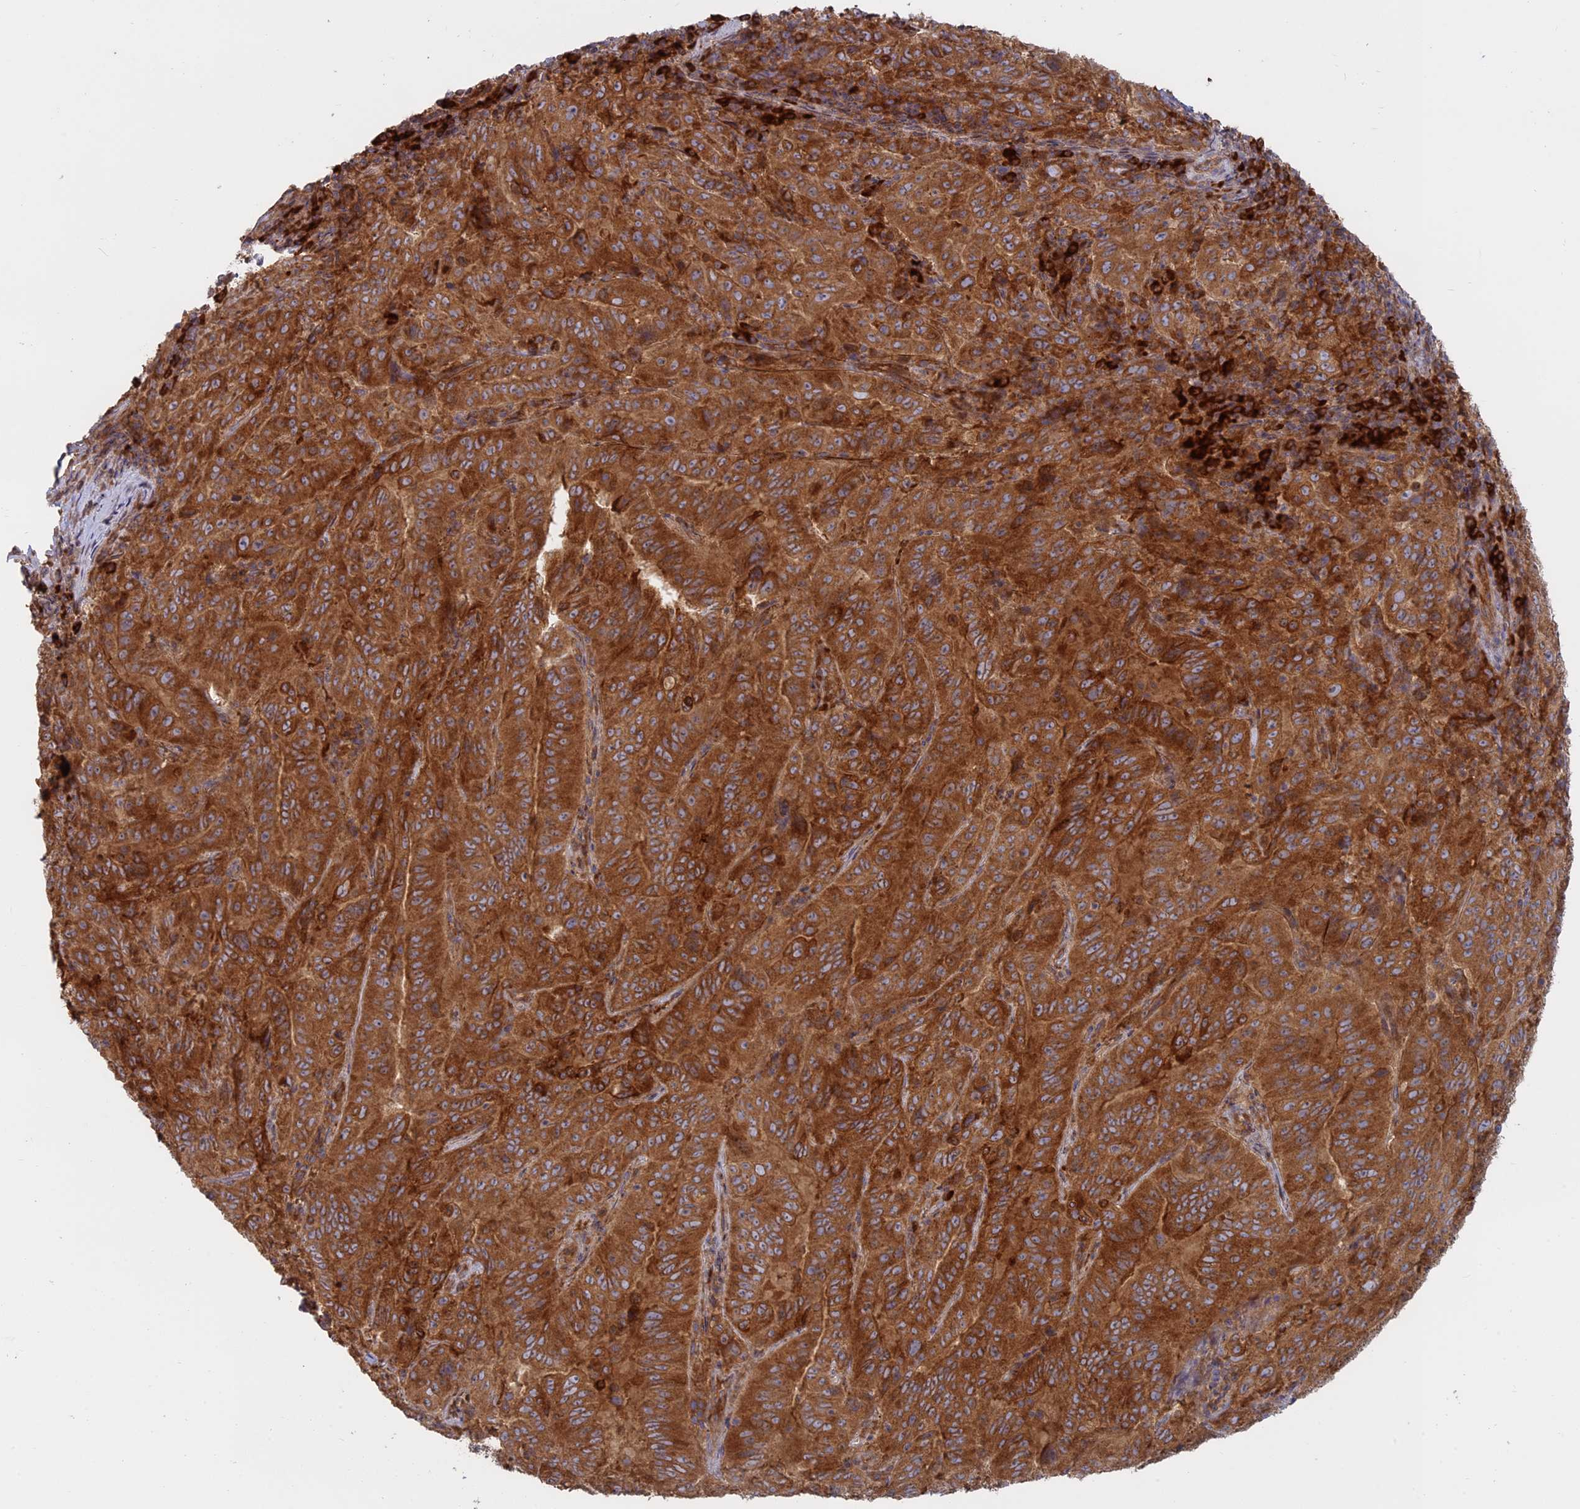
{"staining": {"intensity": "strong", "quantity": ">75%", "location": "cytoplasmic/membranous"}, "tissue": "pancreatic cancer", "cell_type": "Tumor cells", "image_type": "cancer", "snomed": [{"axis": "morphology", "description": "Adenocarcinoma, NOS"}, {"axis": "topography", "description": "Pancreas"}], "caption": "Protein expression analysis of human adenocarcinoma (pancreatic) reveals strong cytoplasmic/membranous positivity in approximately >75% of tumor cells. (DAB (3,3'-diaminobenzidine) IHC with brightfield microscopy, high magnification).", "gene": "TMEM208", "patient": {"sex": "male", "age": 63}}